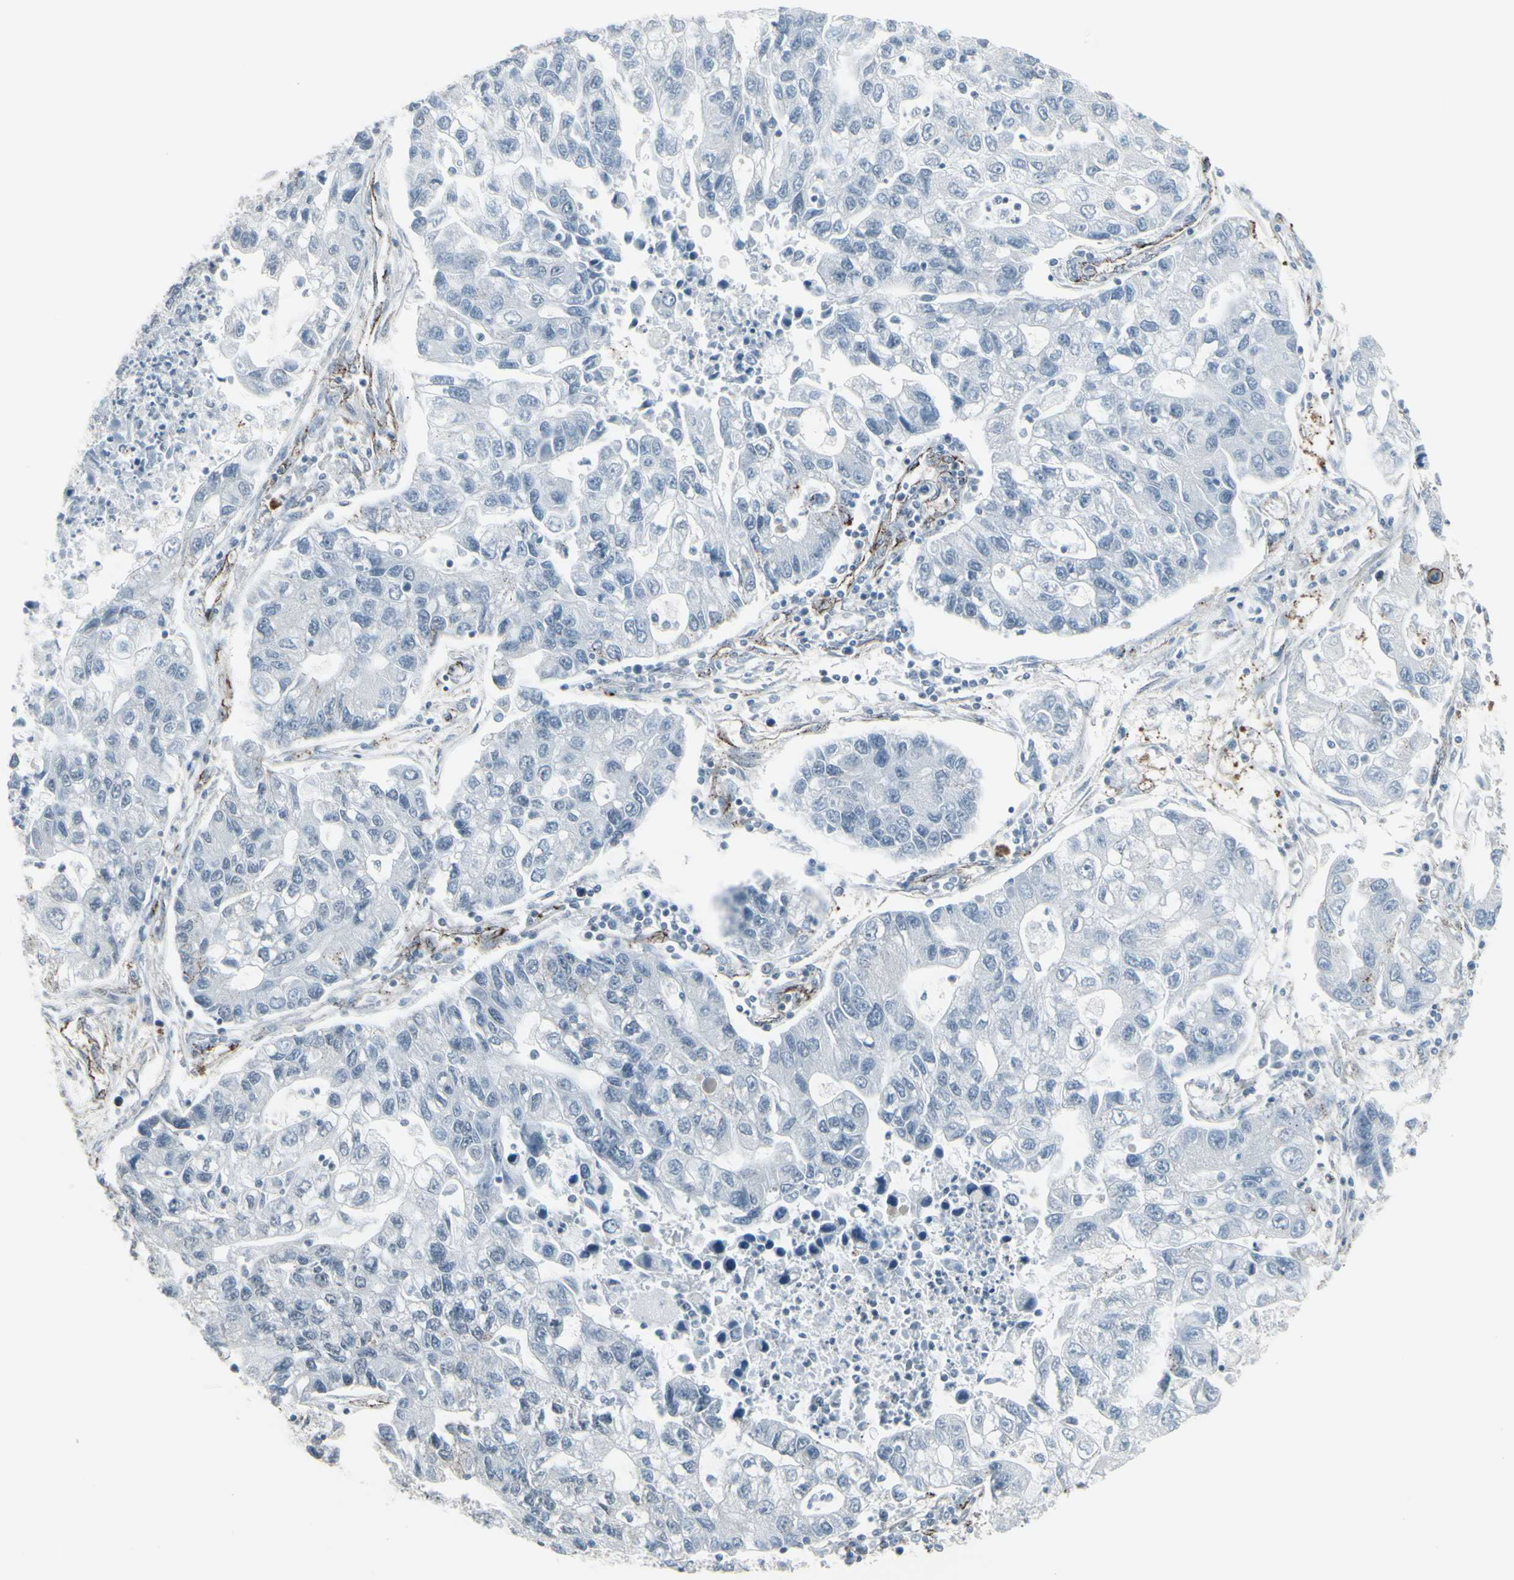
{"staining": {"intensity": "negative", "quantity": "none", "location": "none"}, "tissue": "lung cancer", "cell_type": "Tumor cells", "image_type": "cancer", "snomed": [{"axis": "morphology", "description": "Adenocarcinoma, NOS"}, {"axis": "topography", "description": "Lung"}], "caption": "Immunohistochemical staining of human lung cancer (adenocarcinoma) exhibits no significant staining in tumor cells.", "gene": "GJA1", "patient": {"sex": "female", "age": 51}}